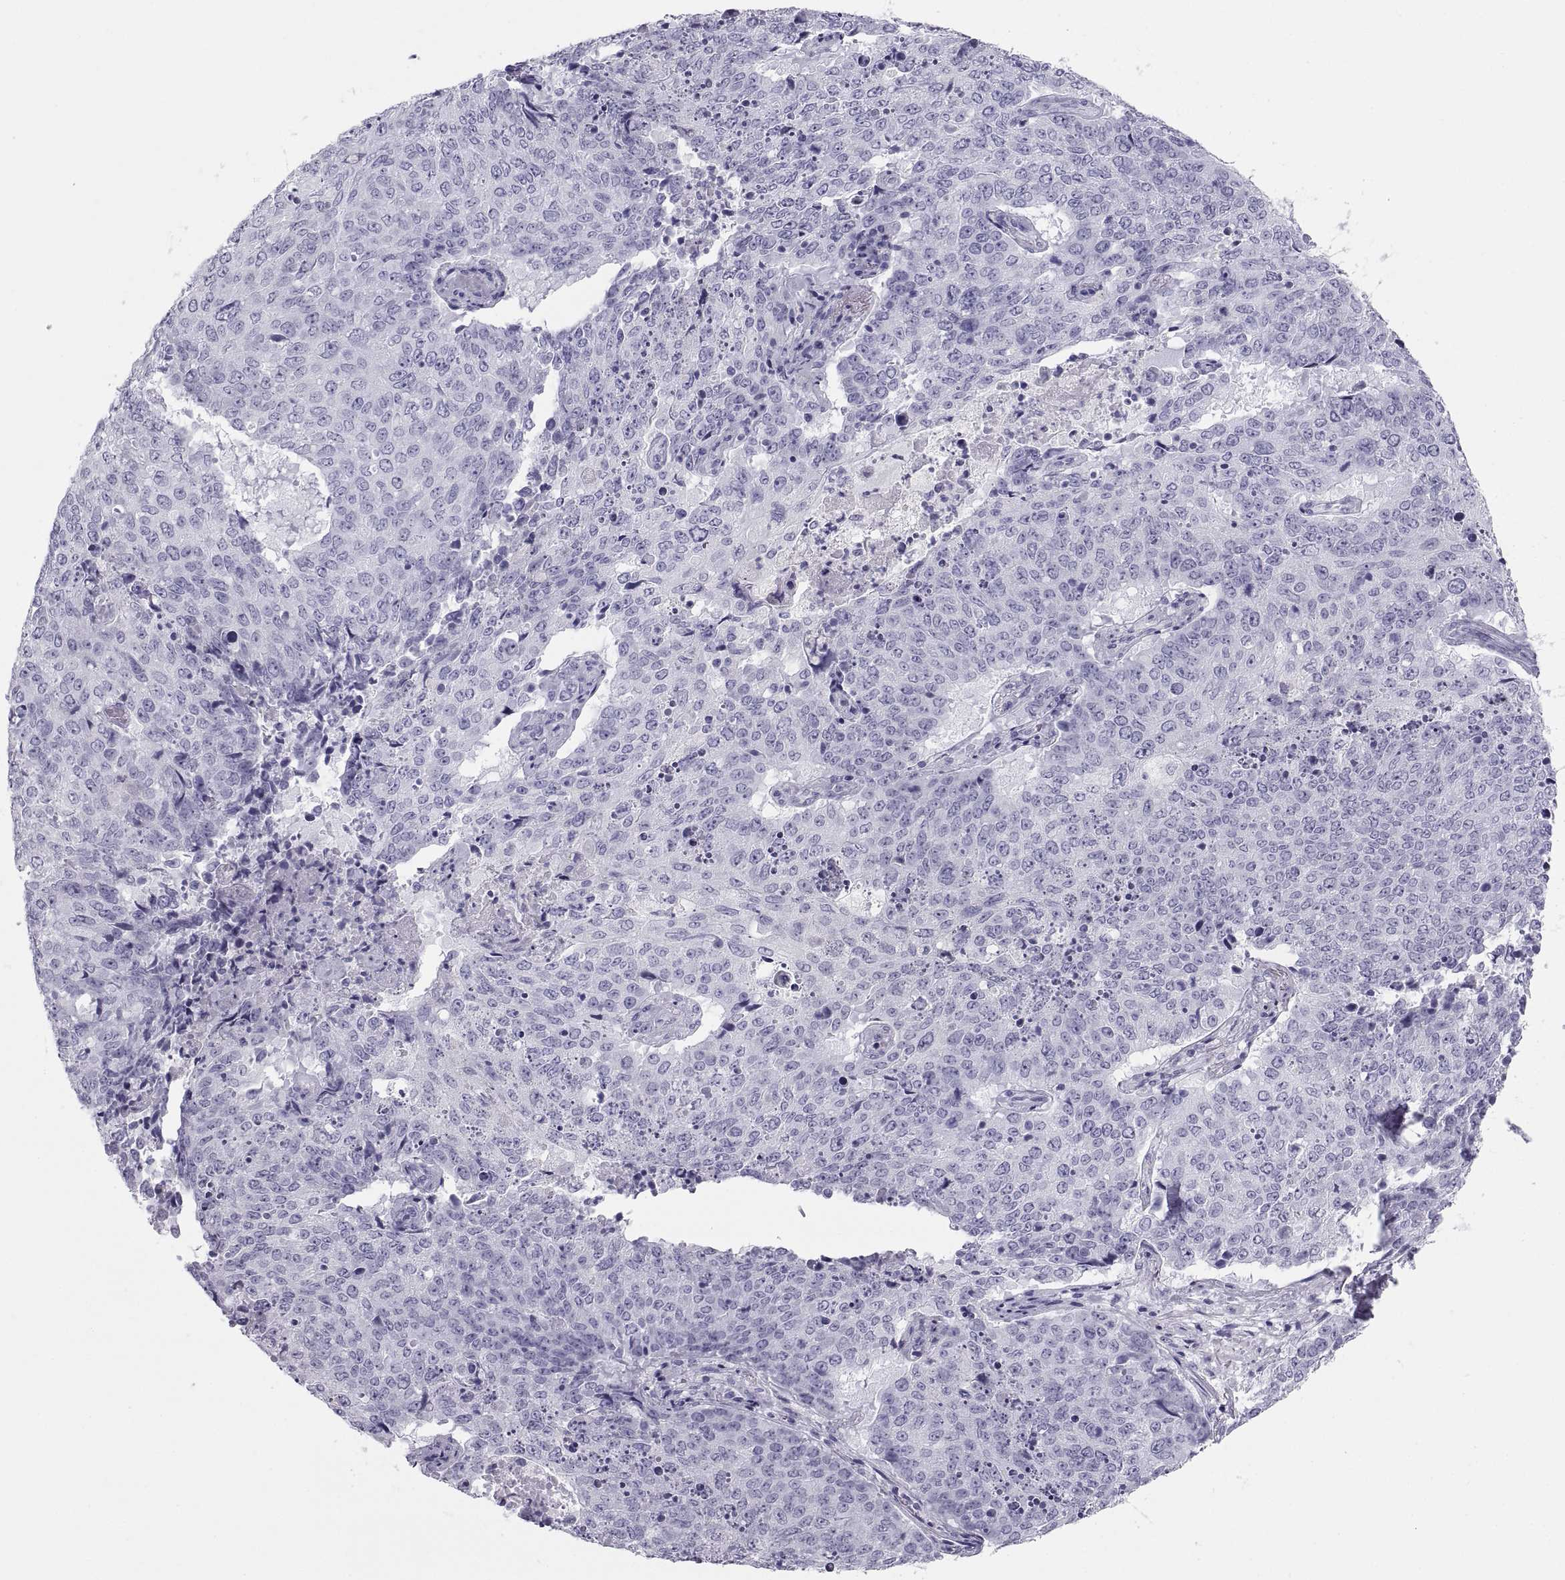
{"staining": {"intensity": "negative", "quantity": "none", "location": "none"}, "tissue": "lung cancer", "cell_type": "Tumor cells", "image_type": "cancer", "snomed": [{"axis": "morphology", "description": "Normal tissue, NOS"}, {"axis": "morphology", "description": "Squamous cell carcinoma, NOS"}, {"axis": "topography", "description": "Bronchus"}, {"axis": "topography", "description": "Lung"}], "caption": "Histopathology image shows no protein positivity in tumor cells of lung cancer (squamous cell carcinoma) tissue.", "gene": "PAX2", "patient": {"sex": "male", "age": 64}}